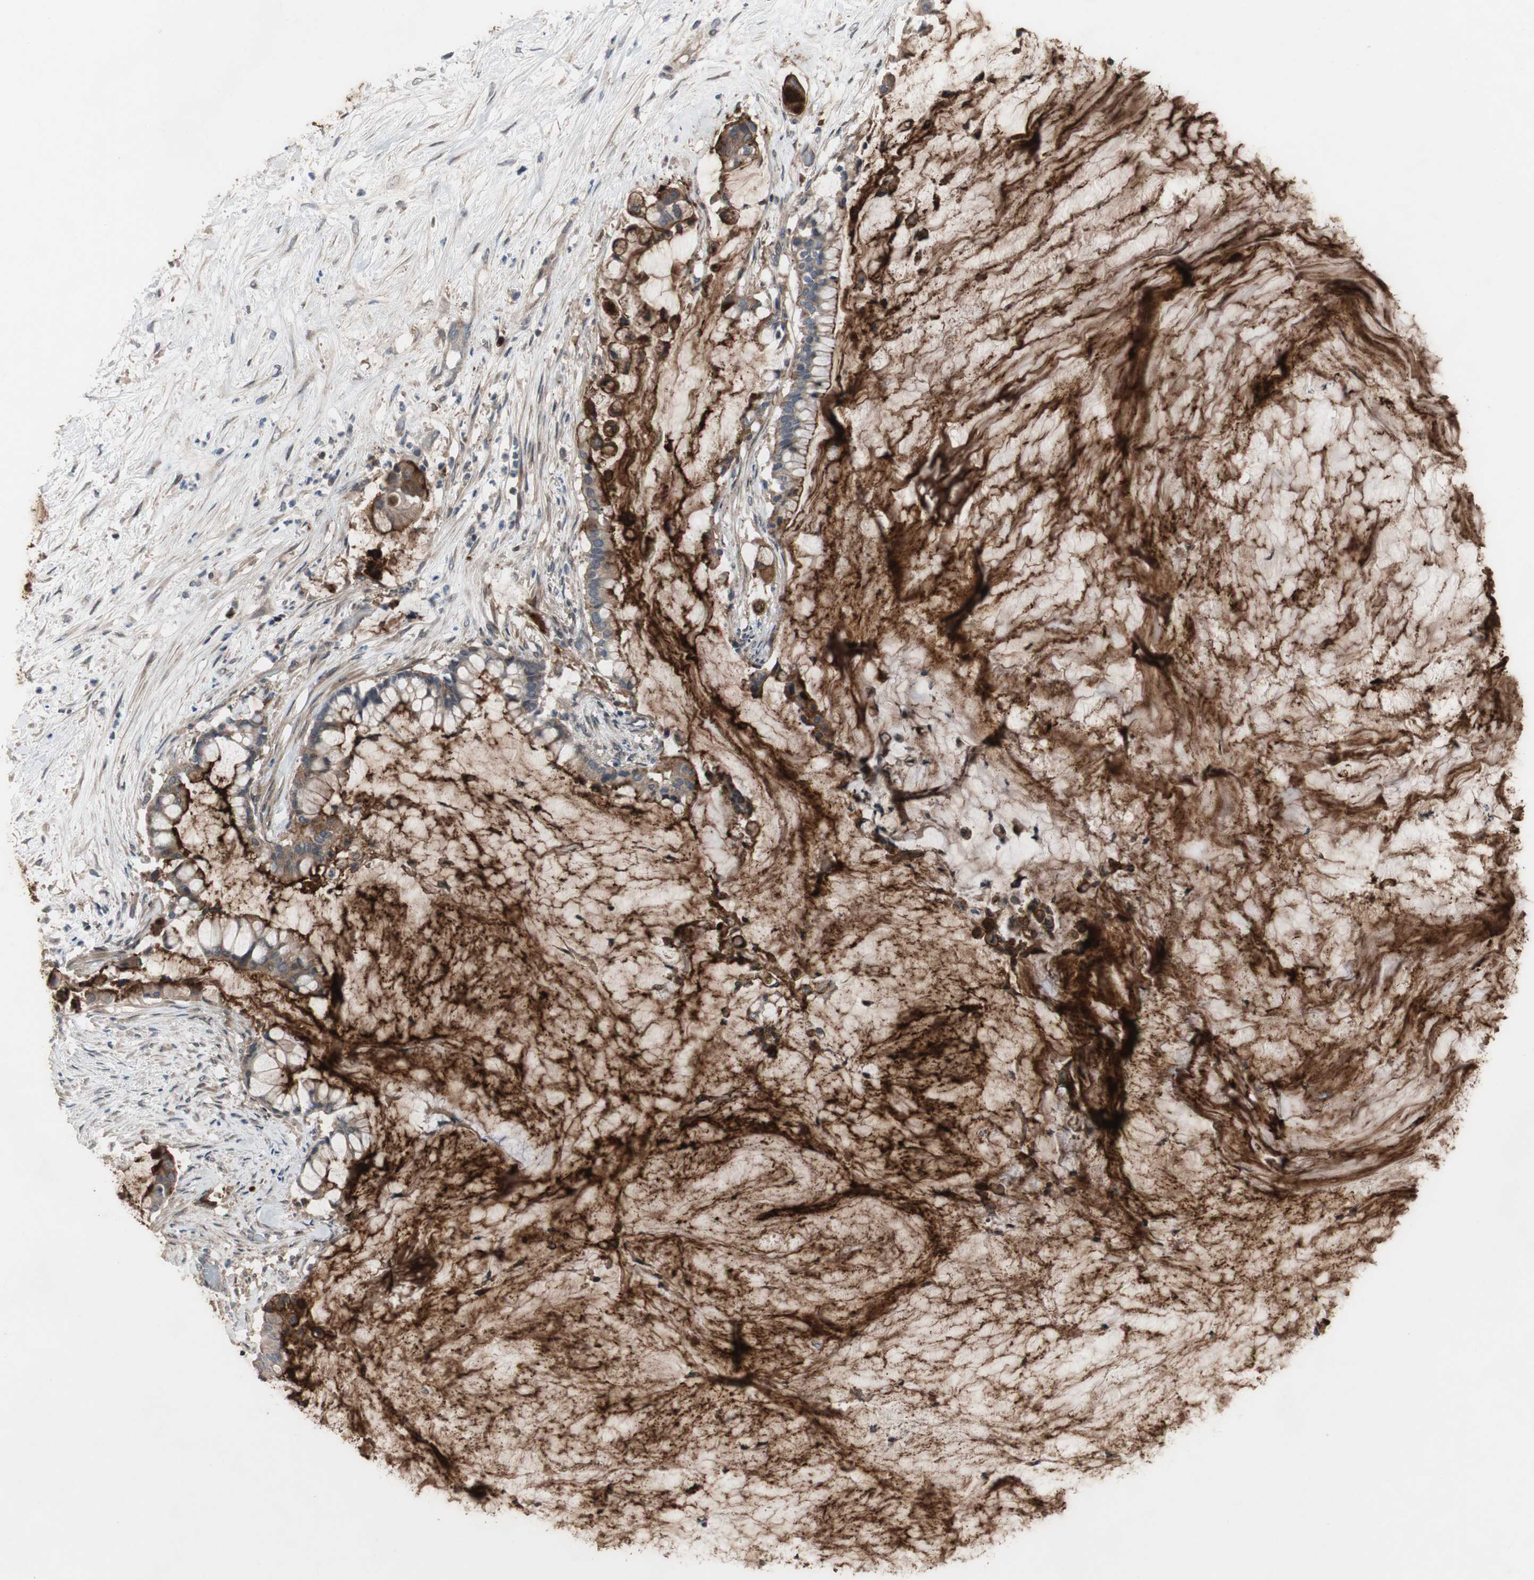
{"staining": {"intensity": "weak", "quantity": ">75%", "location": "cytoplasmic/membranous"}, "tissue": "pancreatic cancer", "cell_type": "Tumor cells", "image_type": "cancer", "snomed": [{"axis": "morphology", "description": "Adenocarcinoma, NOS"}, {"axis": "topography", "description": "Pancreas"}], "caption": "Tumor cells exhibit low levels of weak cytoplasmic/membranous expression in about >75% of cells in pancreatic cancer.", "gene": "OAZ1", "patient": {"sex": "male", "age": 41}}